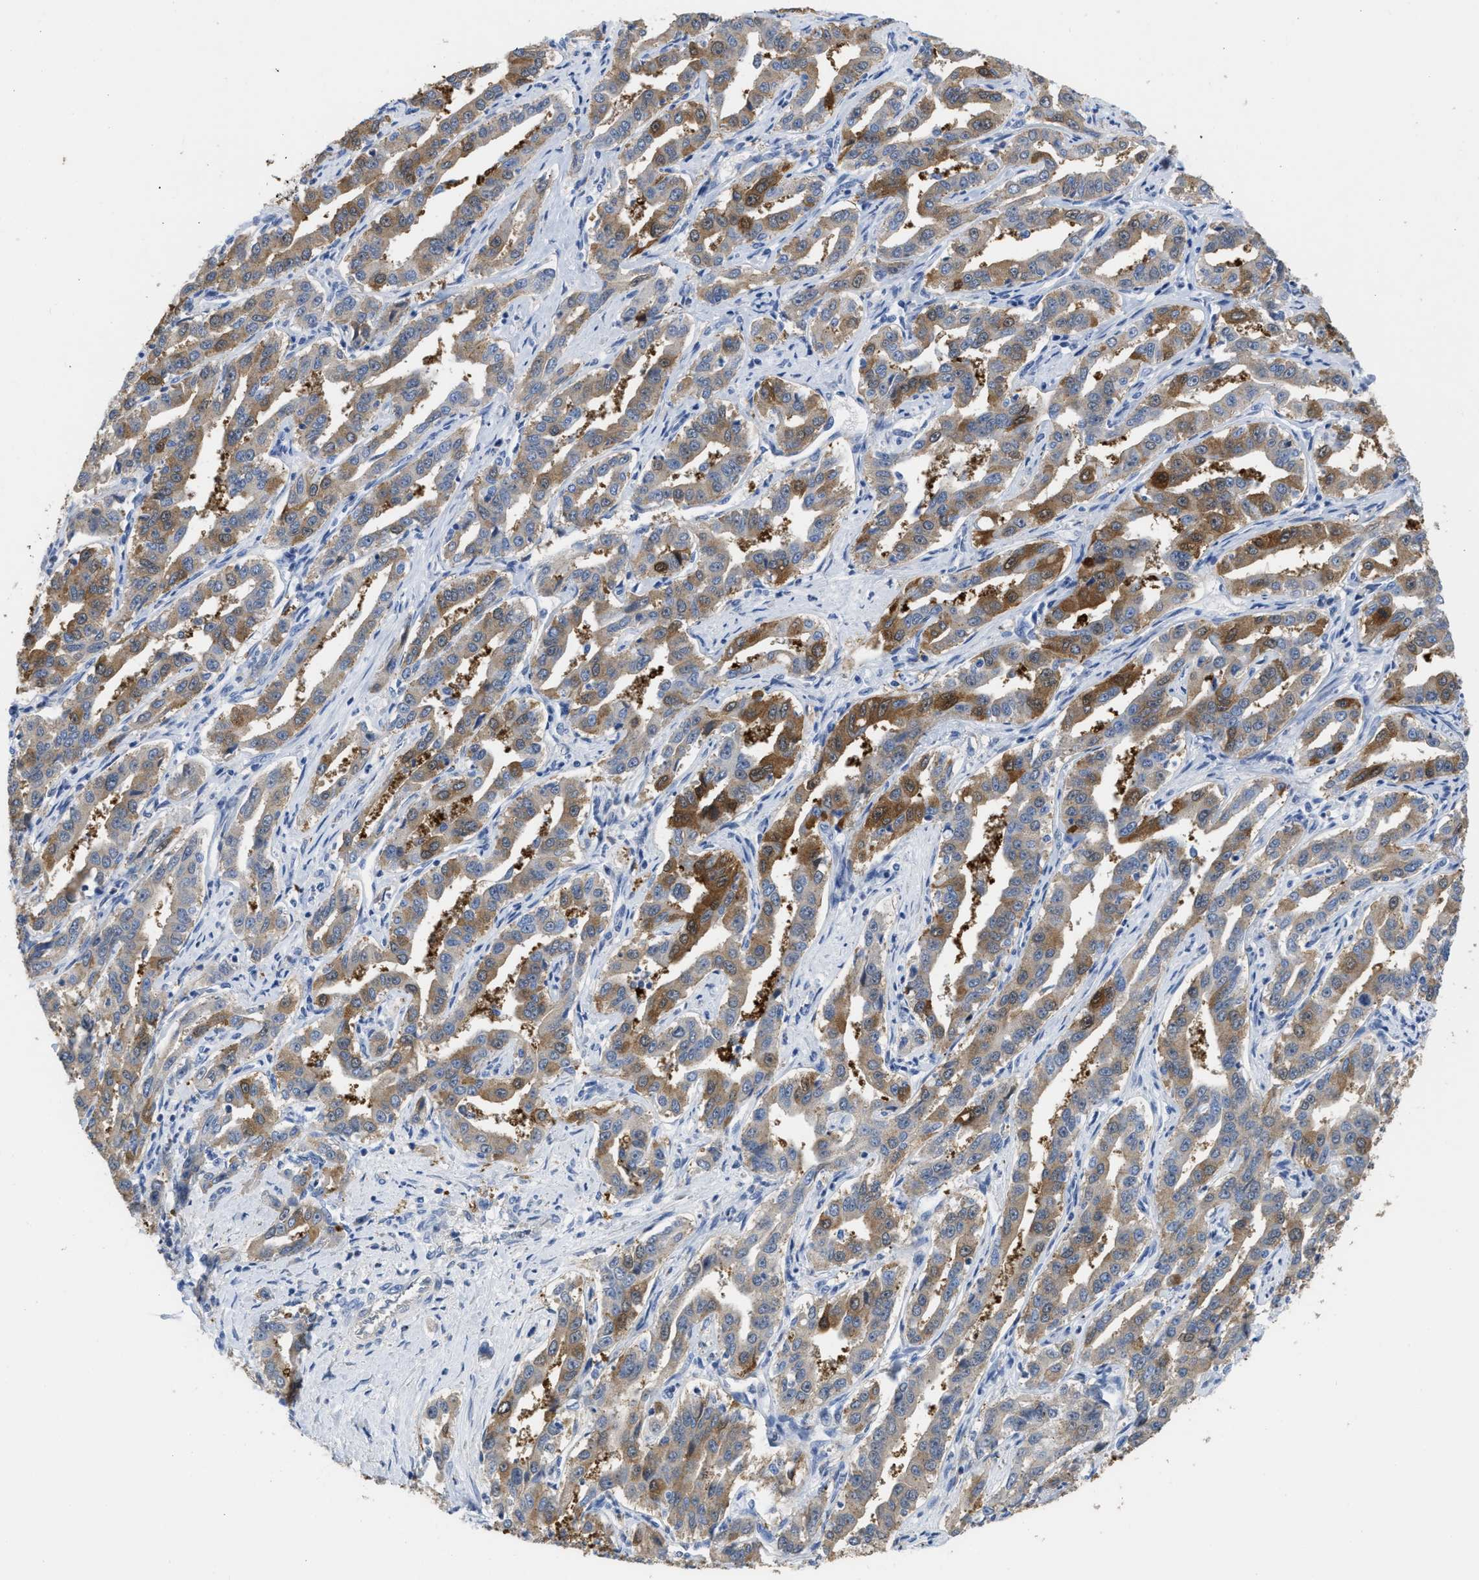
{"staining": {"intensity": "moderate", "quantity": ">75%", "location": "cytoplasmic/membranous"}, "tissue": "liver cancer", "cell_type": "Tumor cells", "image_type": "cancer", "snomed": [{"axis": "morphology", "description": "Cholangiocarcinoma"}, {"axis": "topography", "description": "Liver"}], "caption": "A micrograph of liver cancer (cholangiocarcinoma) stained for a protein exhibits moderate cytoplasmic/membranous brown staining in tumor cells.", "gene": "CRYM", "patient": {"sex": "male", "age": 59}}